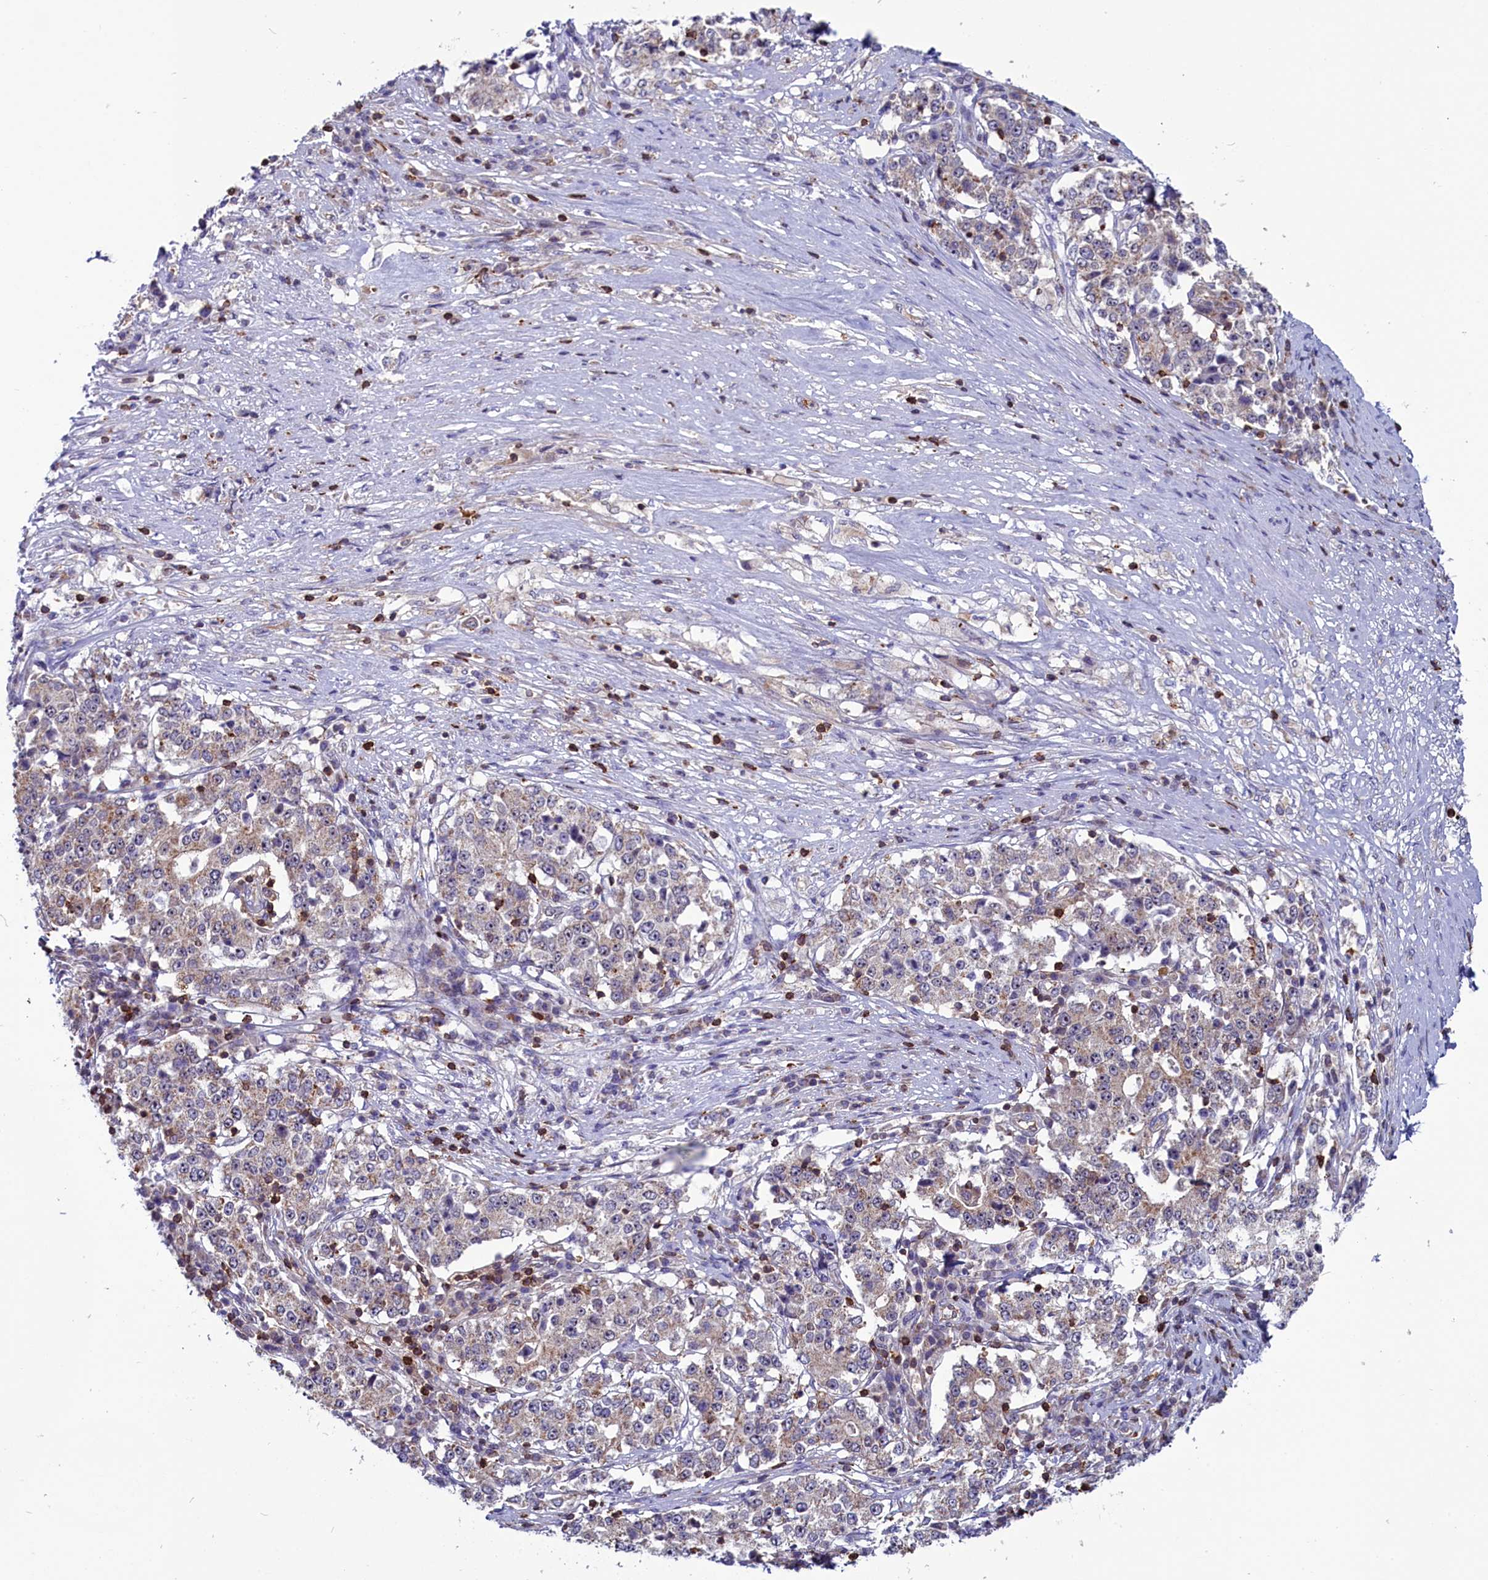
{"staining": {"intensity": "weak", "quantity": "25%-75%", "location": "cytoplasmic/membranous"}, "tissue": "stomach cancer", "cell_type": "Tumor cells", "image_type": "cancer", "snomed": [{"axis": "morphology", "description": "Adenocarcinoma, NOS"}, {"axis": "topography", "description": "Stomach"}], "caption": "Weak cytoplasmic/membranous staining for a protein is present in approximately 25%-75% of tumor cells of adenocarcinoma (stomach) using IHC.", "gene": "CIAPIN1", "patient": {"sex": "male", "age": 59}}